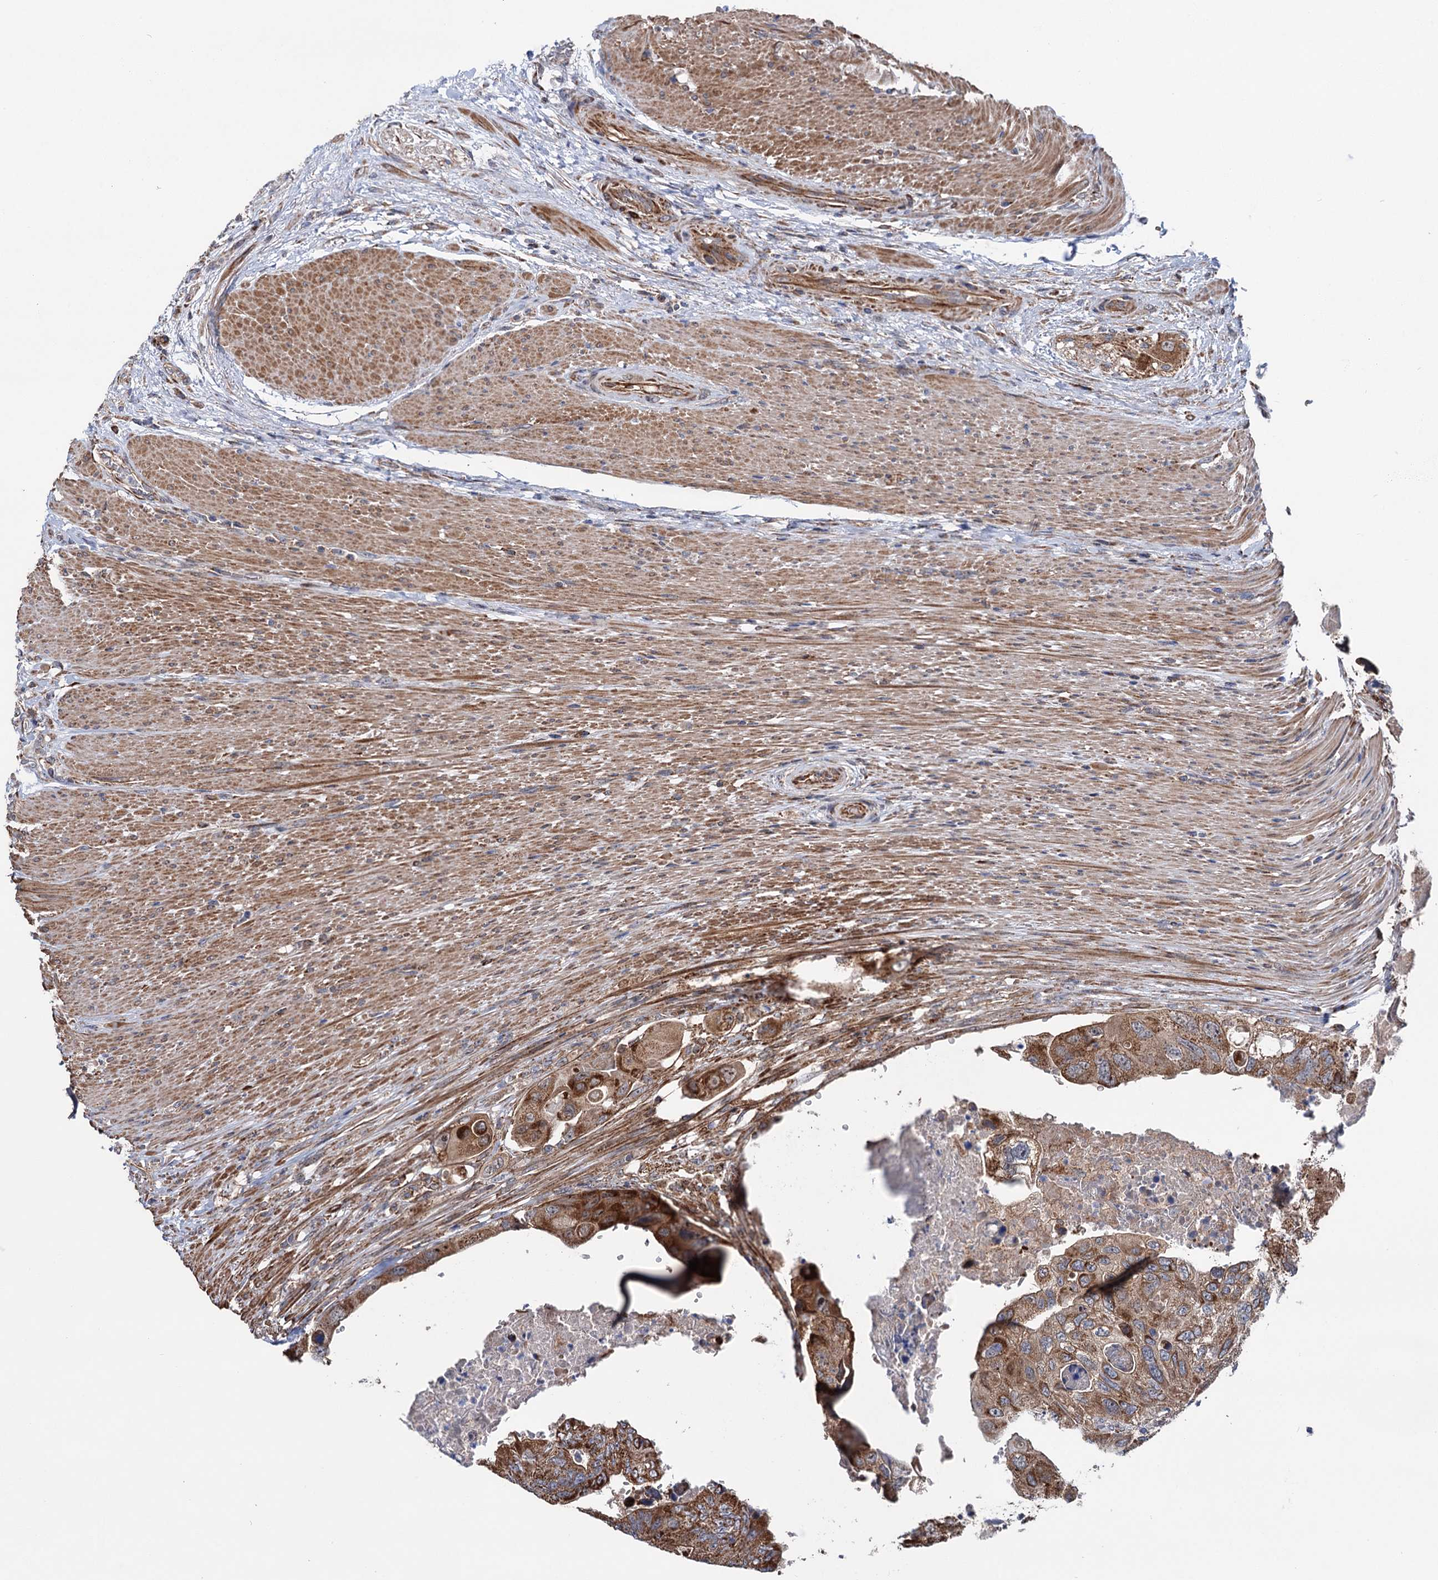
{"staining": {"intensity": "moderate", "quantity": ">75%", "location": "cytoplasmic/membranous"}, "tissue": "colorectal cancer", "cell_type": "Tumor cells", "image_type": "cancer", "snomed": [{"axis": "morphology", "description": "Adenocarcinoma, NOS"}, {"axis": "topography", "description": "Rectum"}], "caption": "IHC of human colorectal cancer exhibits medium levels of moderate cytoplasmic/membranous expression in about >75% of tumor cells.", "gene": "SUCLA2", "patient": {"sex": "male", "age": 63}}